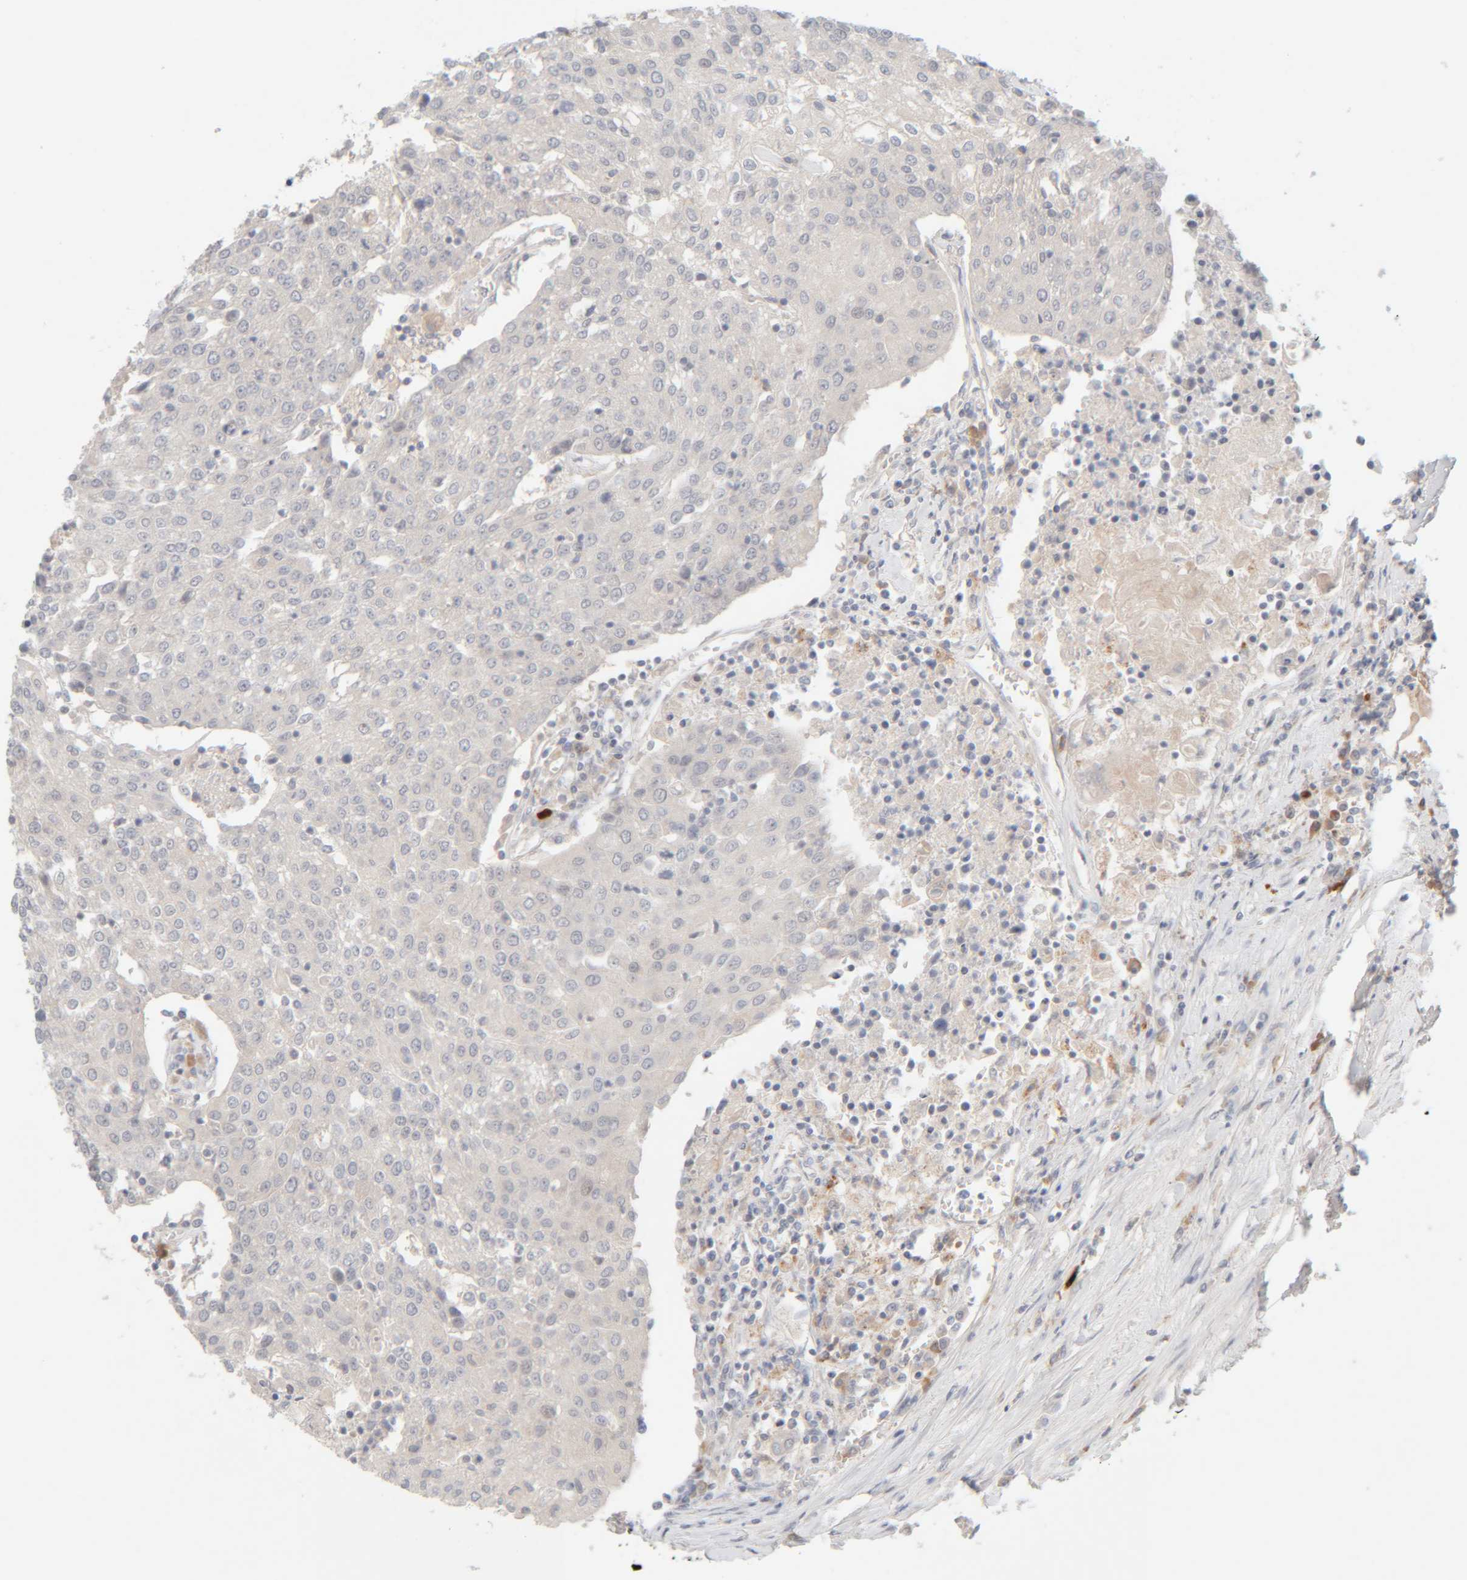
{"staining": {"intensity": "negative", "quantity": "none", "location": "none"}, "tissue": "urothelial cancer", "cell_type": "Tumor cells", "image_type": "cancer", "snomed": [{"axis": "morphology", "description": "Urothelial carcinoma, High grade"}, {"axis": "topography", "description": "Urinary bladder"}], "caption": "IHC photomicrograph of neoplastic tissue: human urothelial carcinoma (high-grade) stained with DAB displays no significant protein staining in tumor cells. (DAB (3,3'-diaminobenzidine) immunohistochemistry with hematoxylin counter stain).", "gene": "CHKA", "patient": {"sex": "female", "age": 85}}